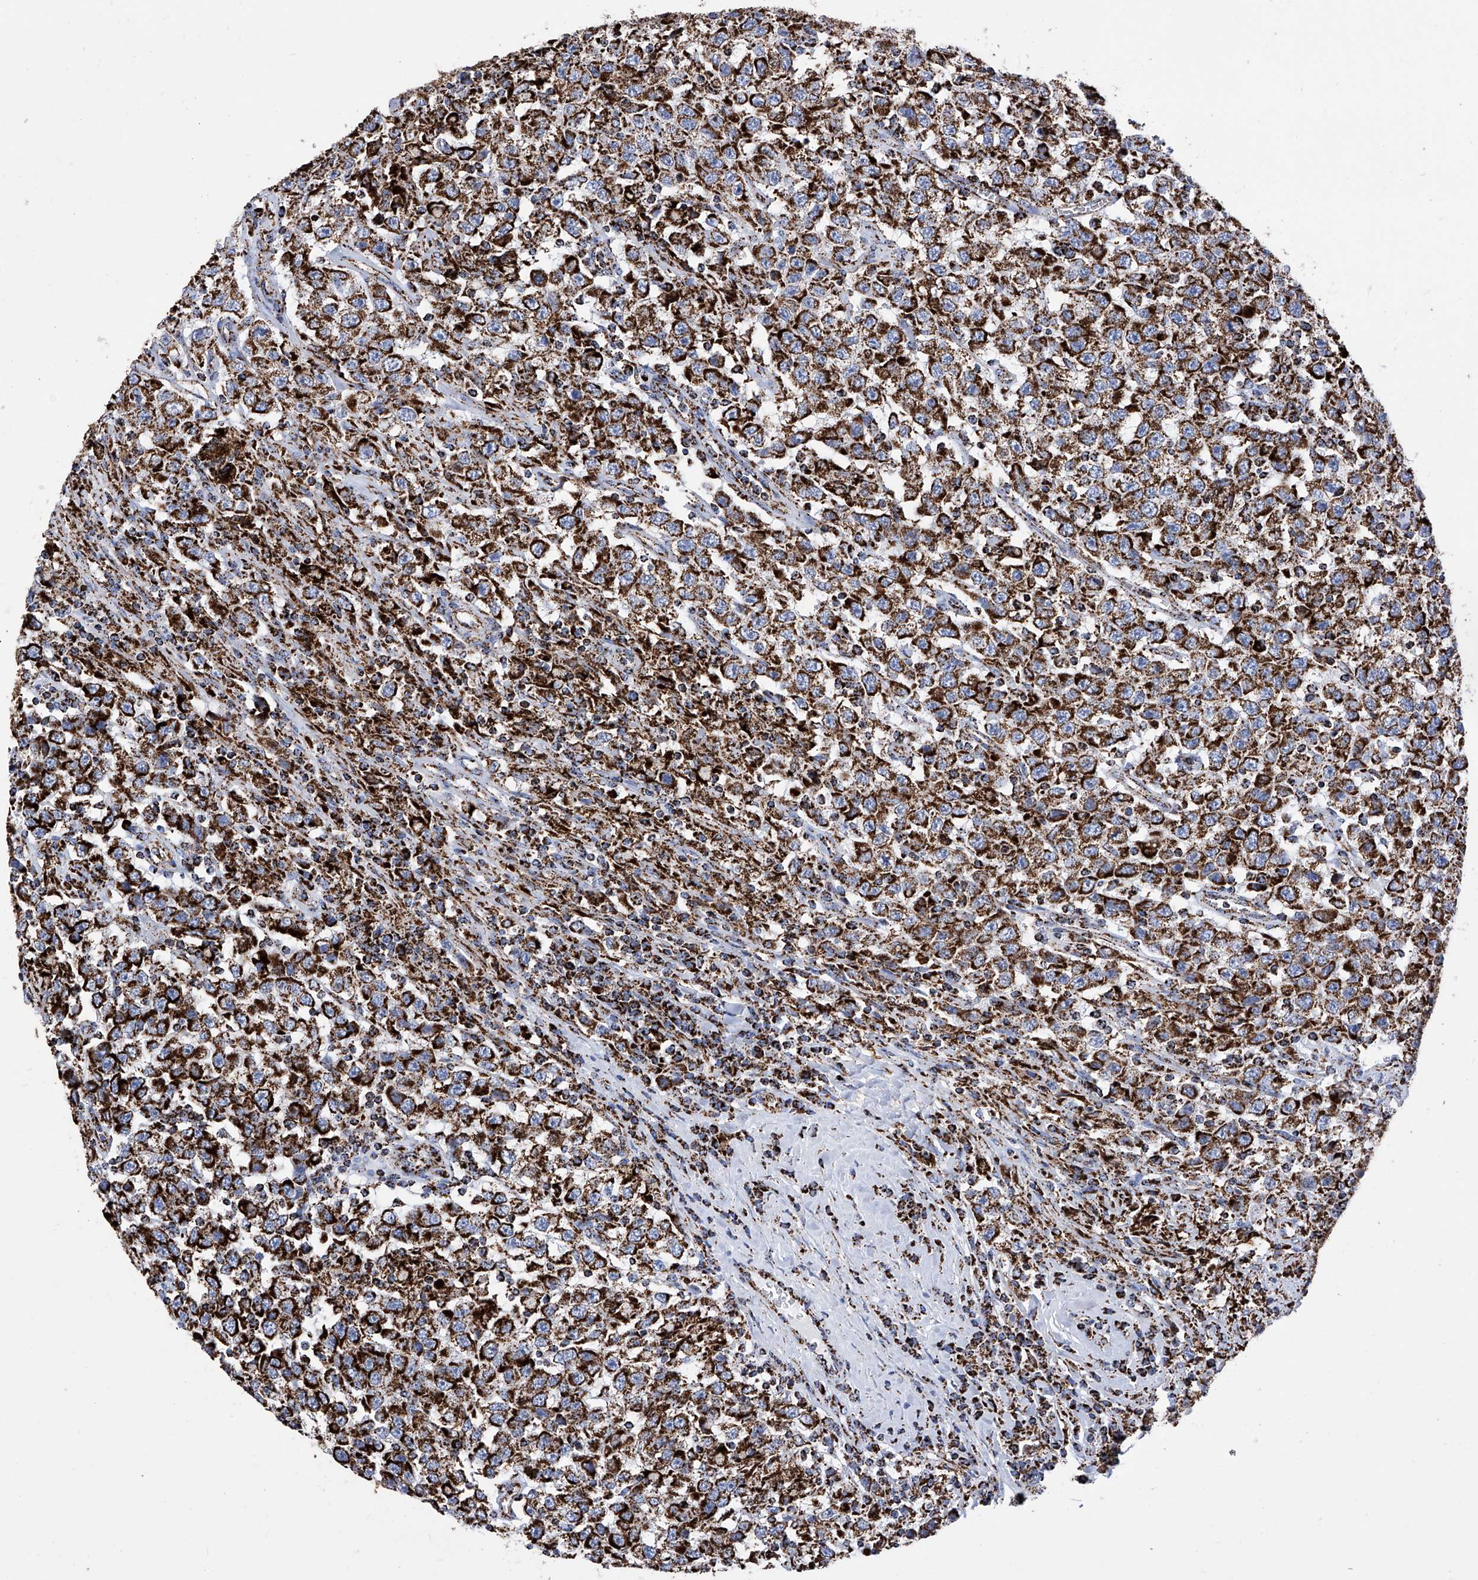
{"staining": {"intensity": "strong", "quantity": ">75%", "location": "cytoplasmic/membranous"}, "tissue": "testis cancer", "cell_type": "Tumor cells", "image_type": "cancer", "snomed": [{"axis": "morphology", "description": "Seminoma, NOS"}, {"axis": "topography", "description": "Testis"}], "caption": "Approximately >75% of tumor cells in human testis seminoma display strong cytoplasmic/membranous protein positivity as visualized by brown immunohistochemical staining.", "gene": "ATP5PF", "patient": {"sex": "male", "age": 41}}